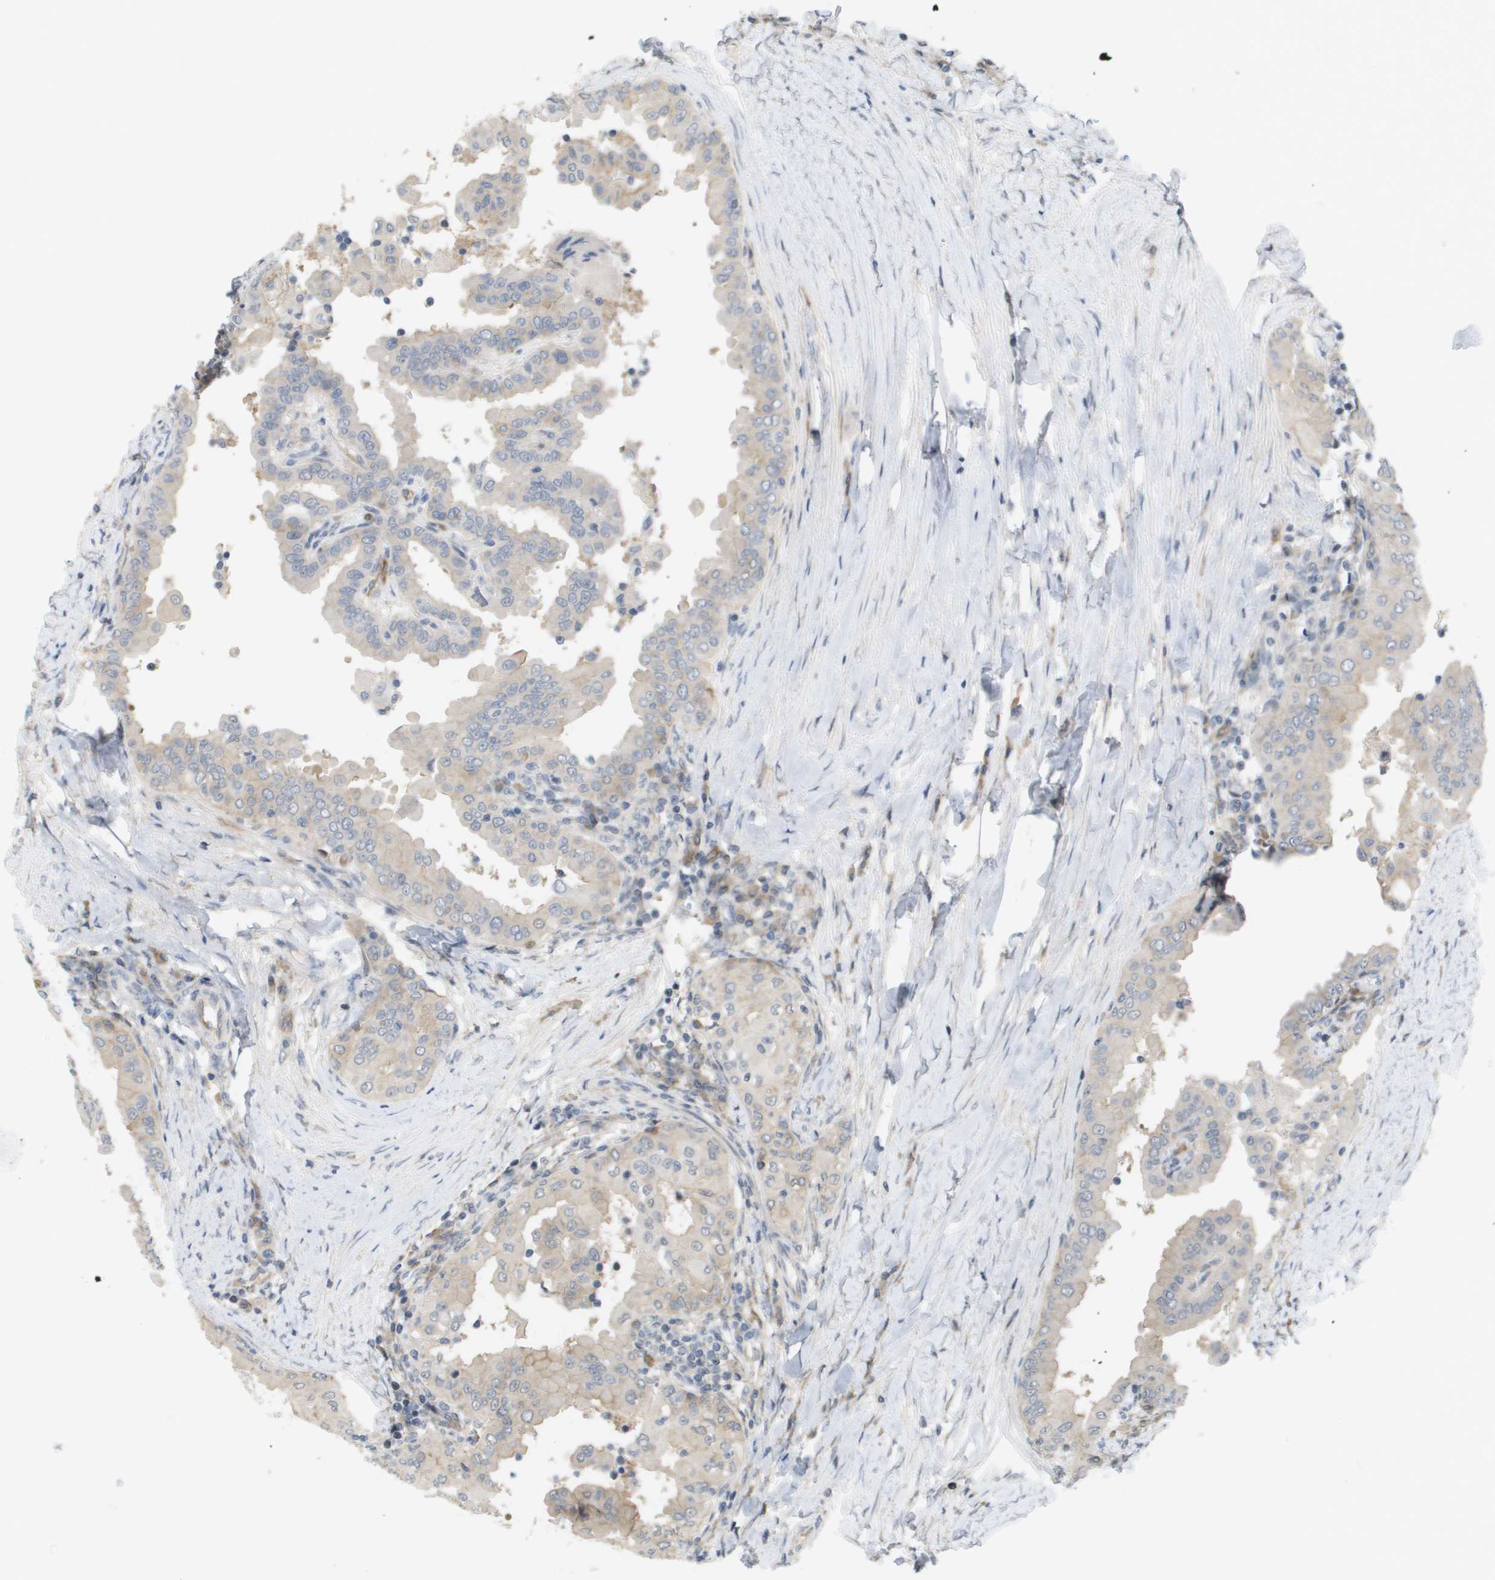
{"staining": {"intensity": "weak", "quantity": ">75%", "location": "cytoplasmic/membranous"}, "tissue": "thyroid cancer", "cell_type": "Tumor cells", "image_type": "cancer", "snomed": [{"axis": "morphology", "description": "Papillary adenocarcinoma, NOS"}, {"axis": "topography", "description": "Thyroid gland"}], "caption": "A brown stain highlights weak cytoplasmic/membranous expression of a protein in thyroid cancer (papillary adenocarcinoma) tumor cells.", "gene": "MARCHF8", "patient": {"sex": "male", "age": 33}}